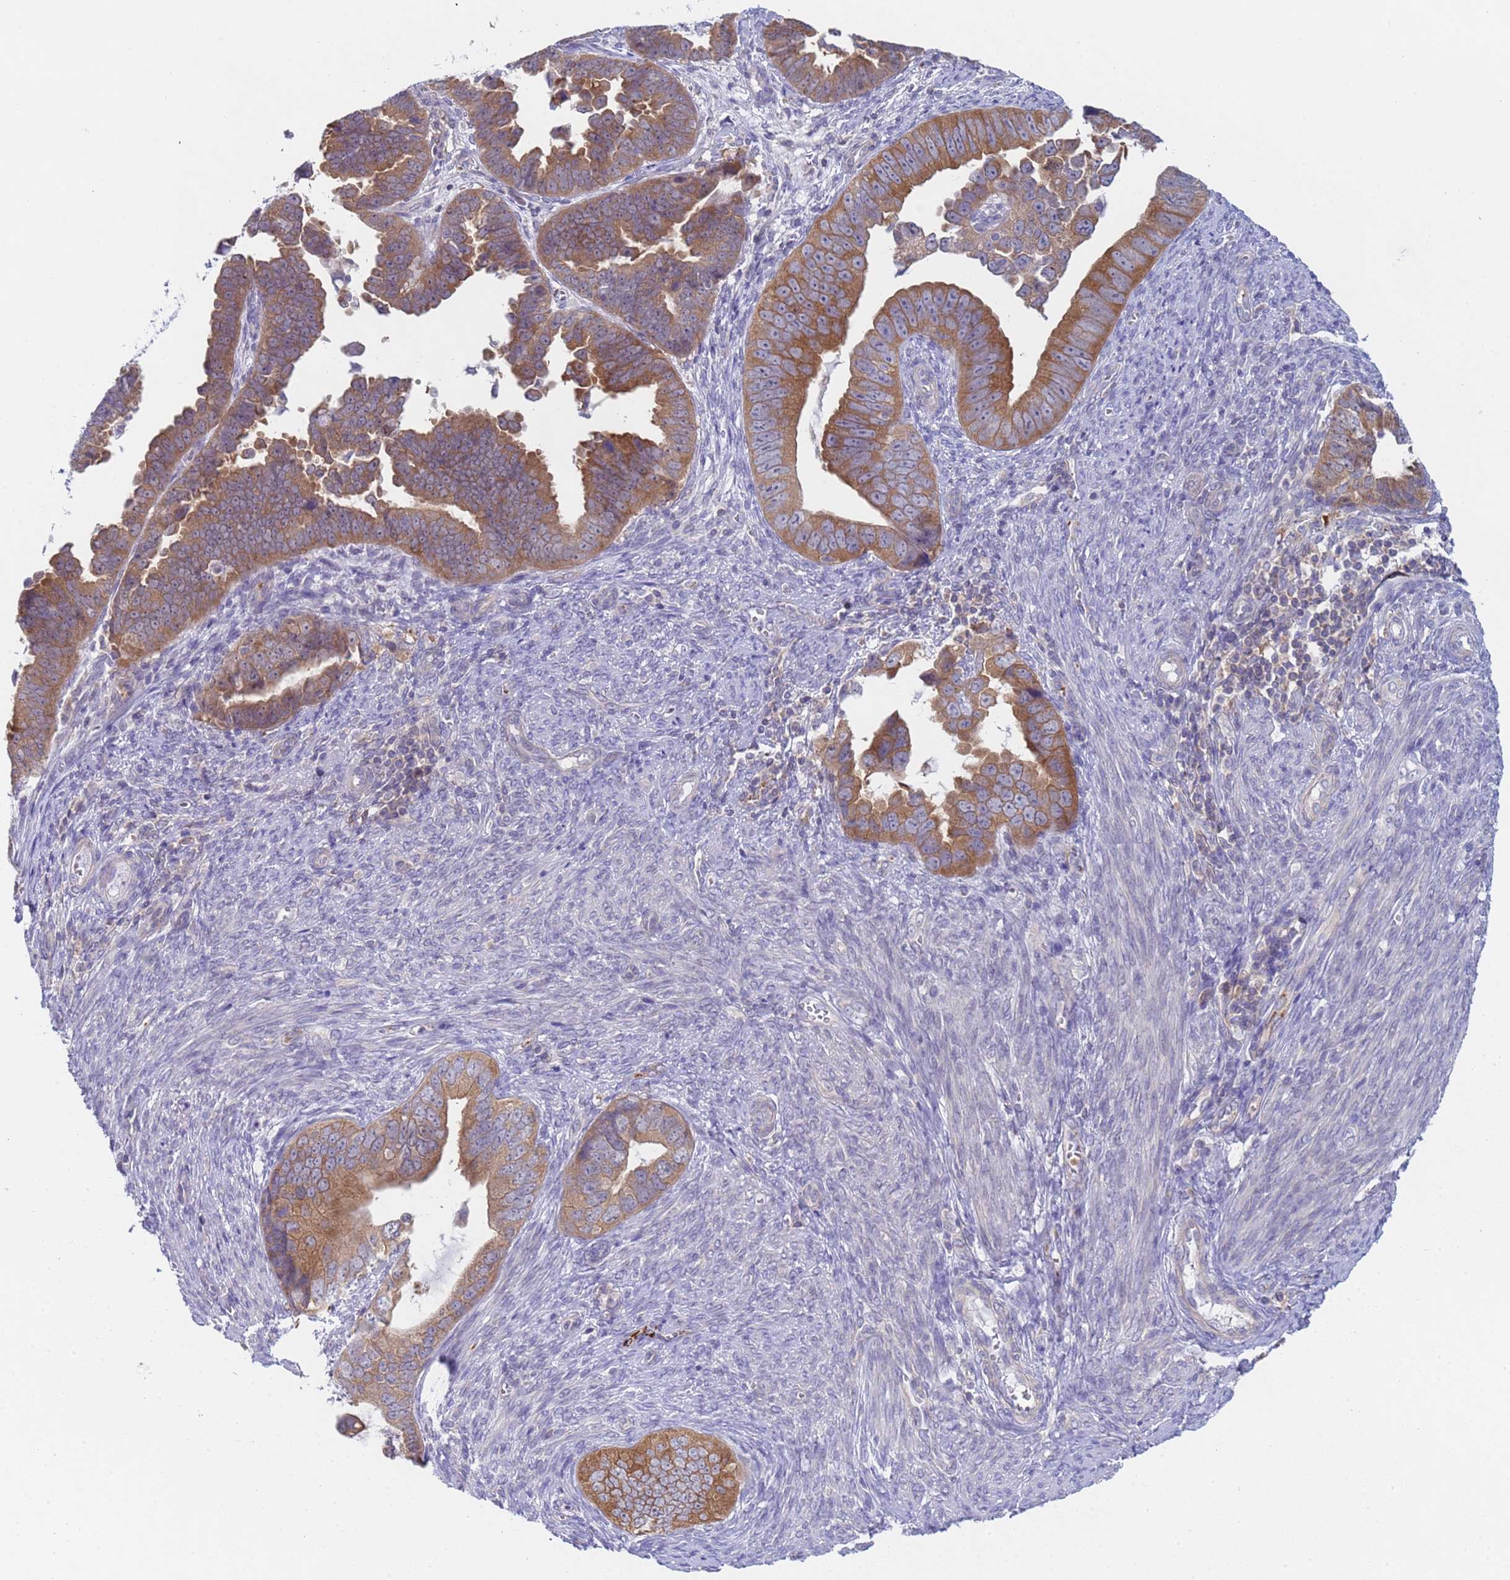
{"staining": {"intensity": "moderate", "quantity": ">75%", "location": "cytoplasmic/membranous"}, "tissue": "endometrial cancer", "cell_type": "Tumor cells", "image_type": "cancer", "snomed": [{"axis": "morphology", "description": "Adenocarcinoma, NOS"}, {"axis": "topography", "description": "Endometrium"}], "caption": "IHC micrograph of human endometrial adenocarcinoma stained for a protein (brown), which demonstrates medium levels of moderate cytoplasmic/membranous positivity in about >75% of tumor cells.", "gene": "CAPN7", "patient": {"sex": "female", "age": 75}}